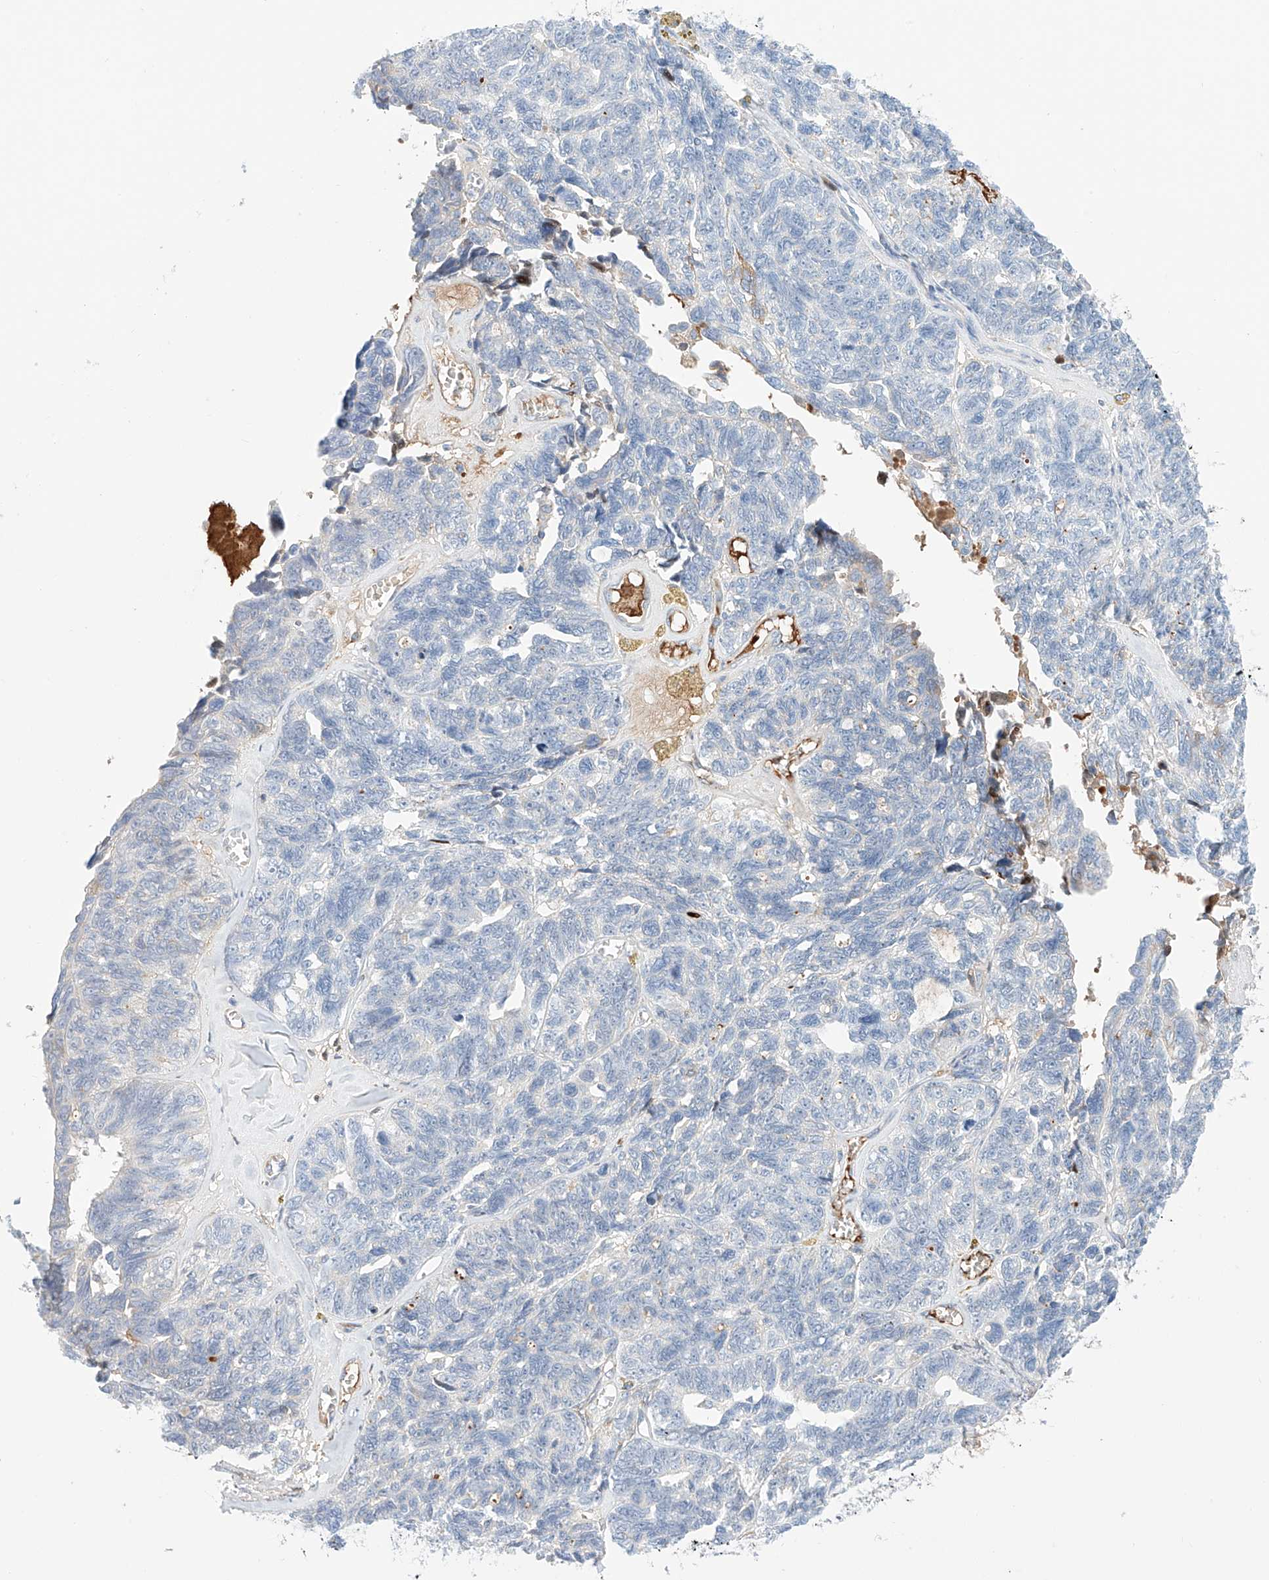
{"staining": {"intensity": "negative", "quantity": "none", "location": "none"}, "tissue": "ovarian cancer", "cell_type": "Tumor cells", "image_type": "cancer", "snomed": [{"axis": "morphology", "description": "Cystadenocarcinoma, serous, NOS"}, {"axis": "topography", "description": "Ovary"}], "caption": "The micrograph reveals no staining of tumor cells in ovarian cancer.", "gene": "PGGT1B", "patient": {"sex": "female", "age": 79}}